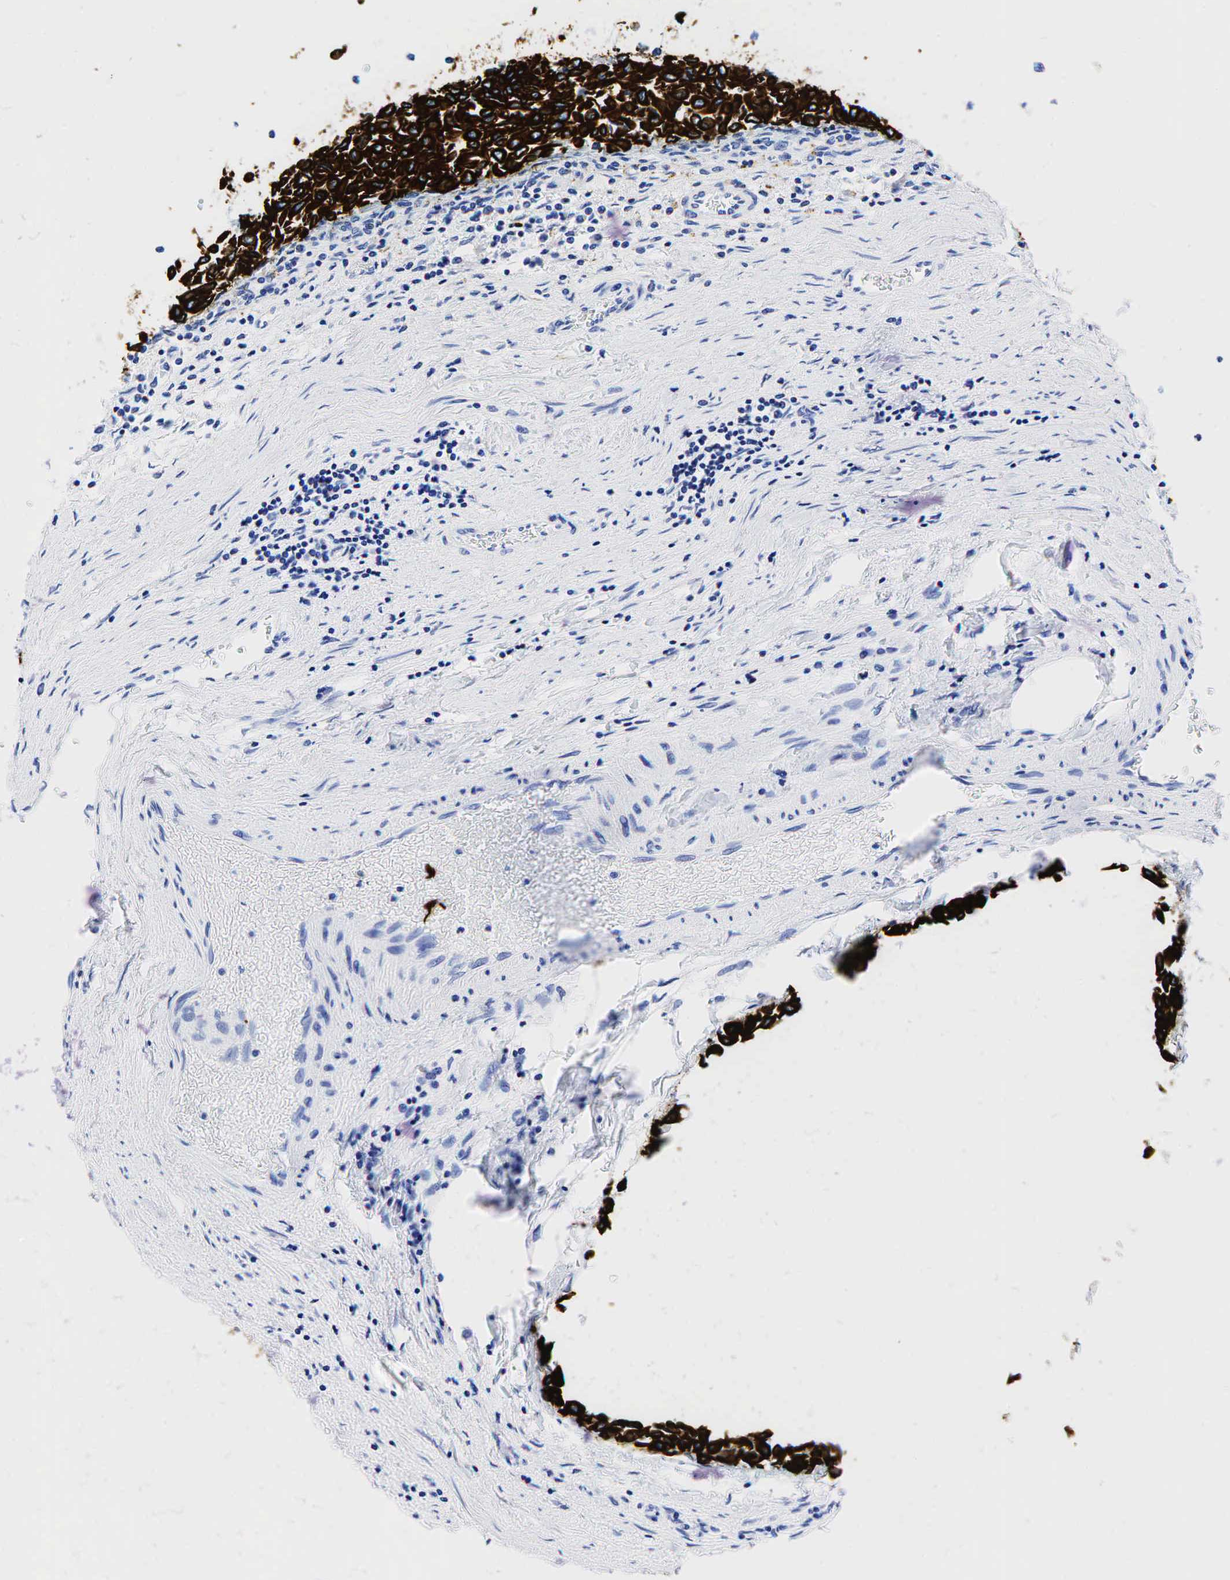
{"staining": {"intensity": "strong", "quantity": ">75%", "location": "cytoplasmic/membranous"}, "tissue": "urothelial cancer", "cell_type": "Tumor cells", "image_type": "cancer", "snomed": [{"axis": "morphology", "description": "Urothelial carcinoma, Low grade"}, {"axis": "topography", "description": "Urinary bladder"}], "caption": "Urothelial cancer tissue displays strong cytoplasmic/membranous staining in approximately >75% of tumor cells, visualized by immunohistochemistry.", "gene": "KRT19", "patient": {"sex": "male", "age": 64}}